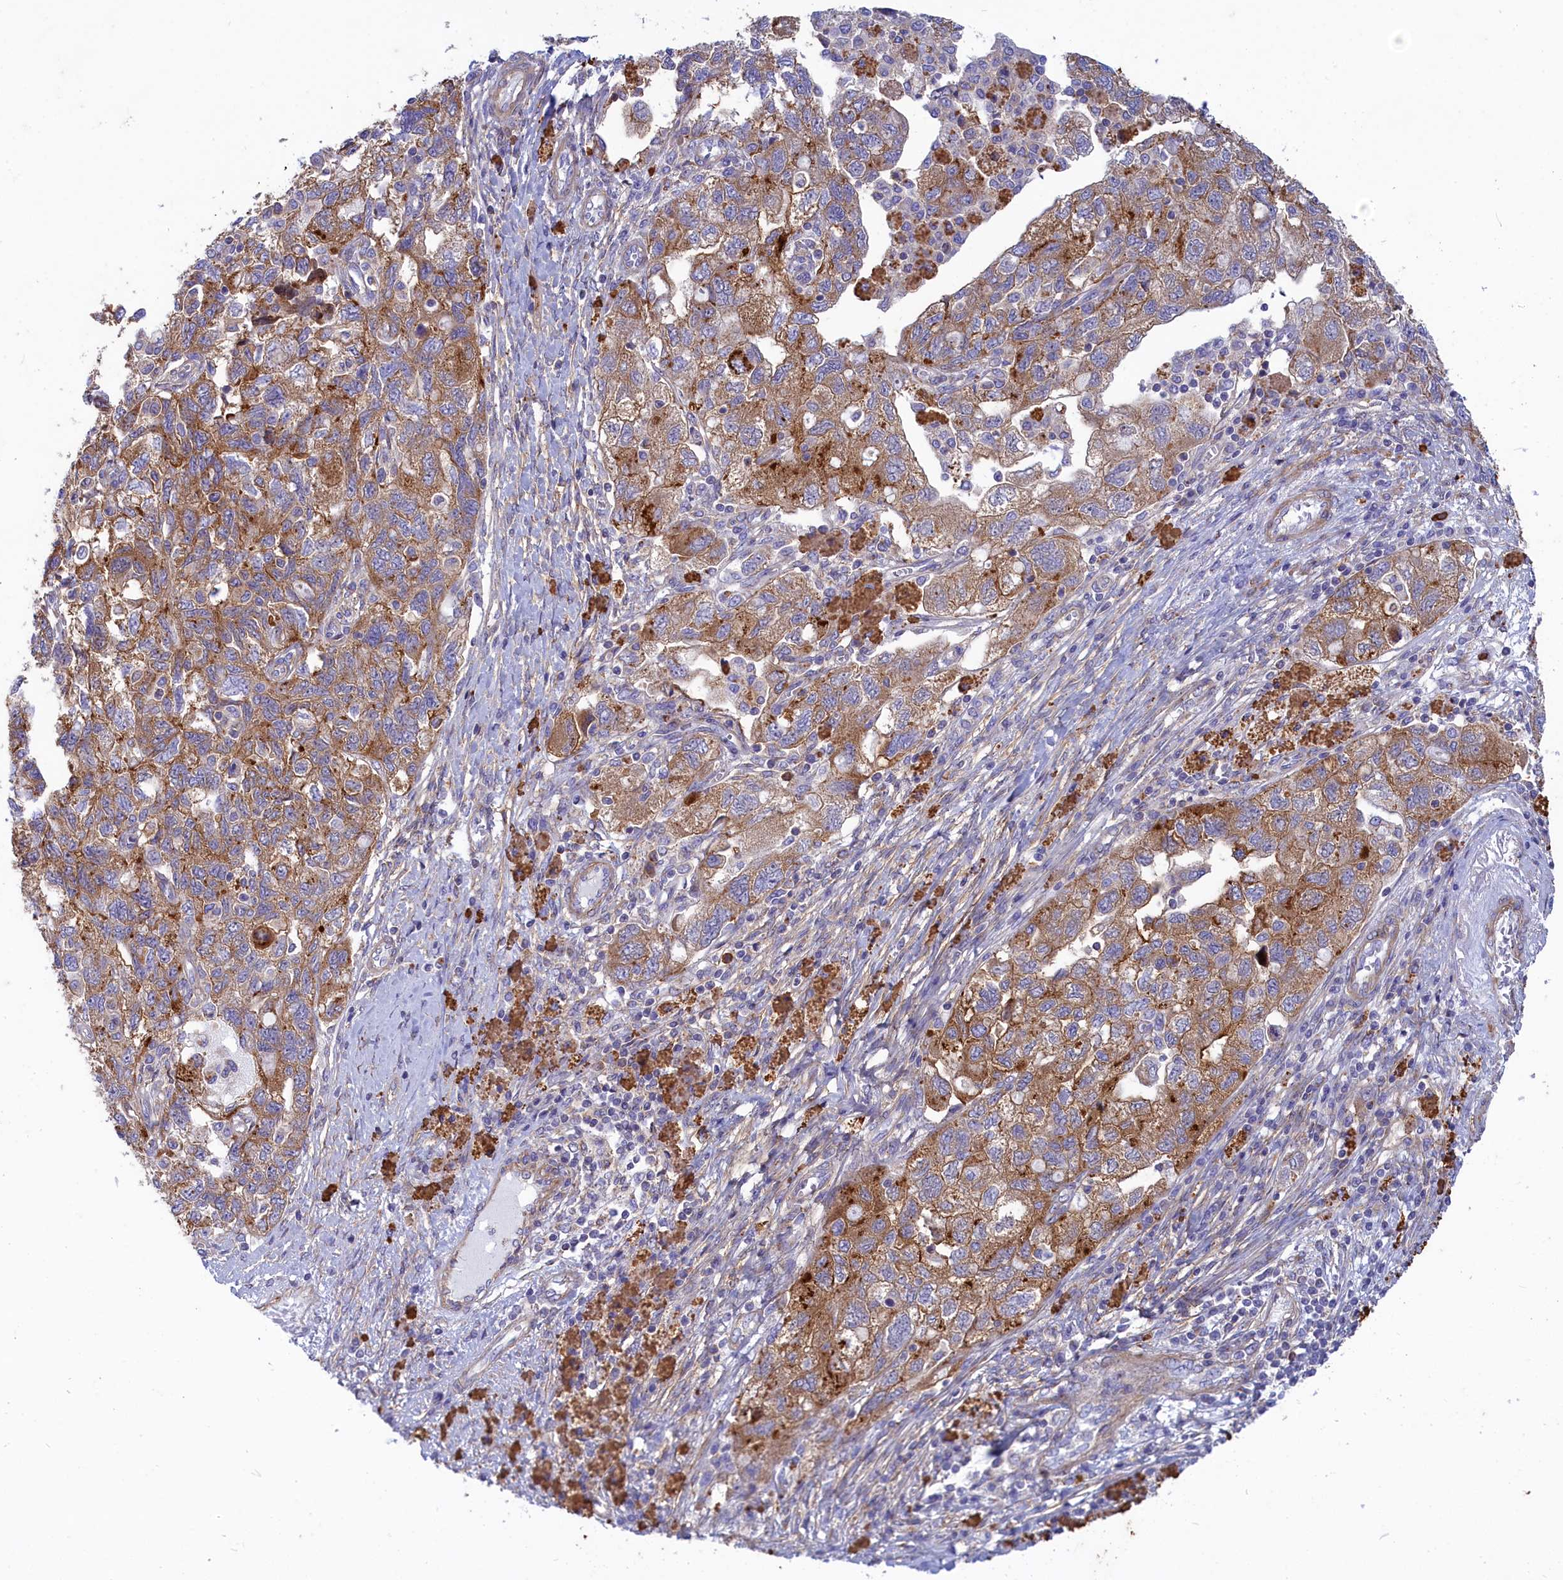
{"staining": {"intensity": "moderate", "quantity": ">75%", "location": "cytoplasmic/membranous"}, "tissue": "ovarian cancer", "cell_type": "Tumor cells", "image_type": "cancer", "snomed": [{"axis": "morphology", "description": "Carcinoma, NOS"}, {"axis": "morphology", "description": "Cystadenocarcinoma, serous, NOS"}, {"axis": "topography", "description": "Ovary"}], "caption": "High-power microscopy captured an immunohistochemistry (IHC) photomicrograph of carcinoma (ovarian), revealing moderate cytoplasmic/membranous positivity in approximately >75% of tumor cells. The staining was performed using DAB, with brown indicating positive protein expression. Nuclei are stained blue with hematoxylin.", "gene": "SCAMP4", "patient": {"sex": "female", "age": 69}}